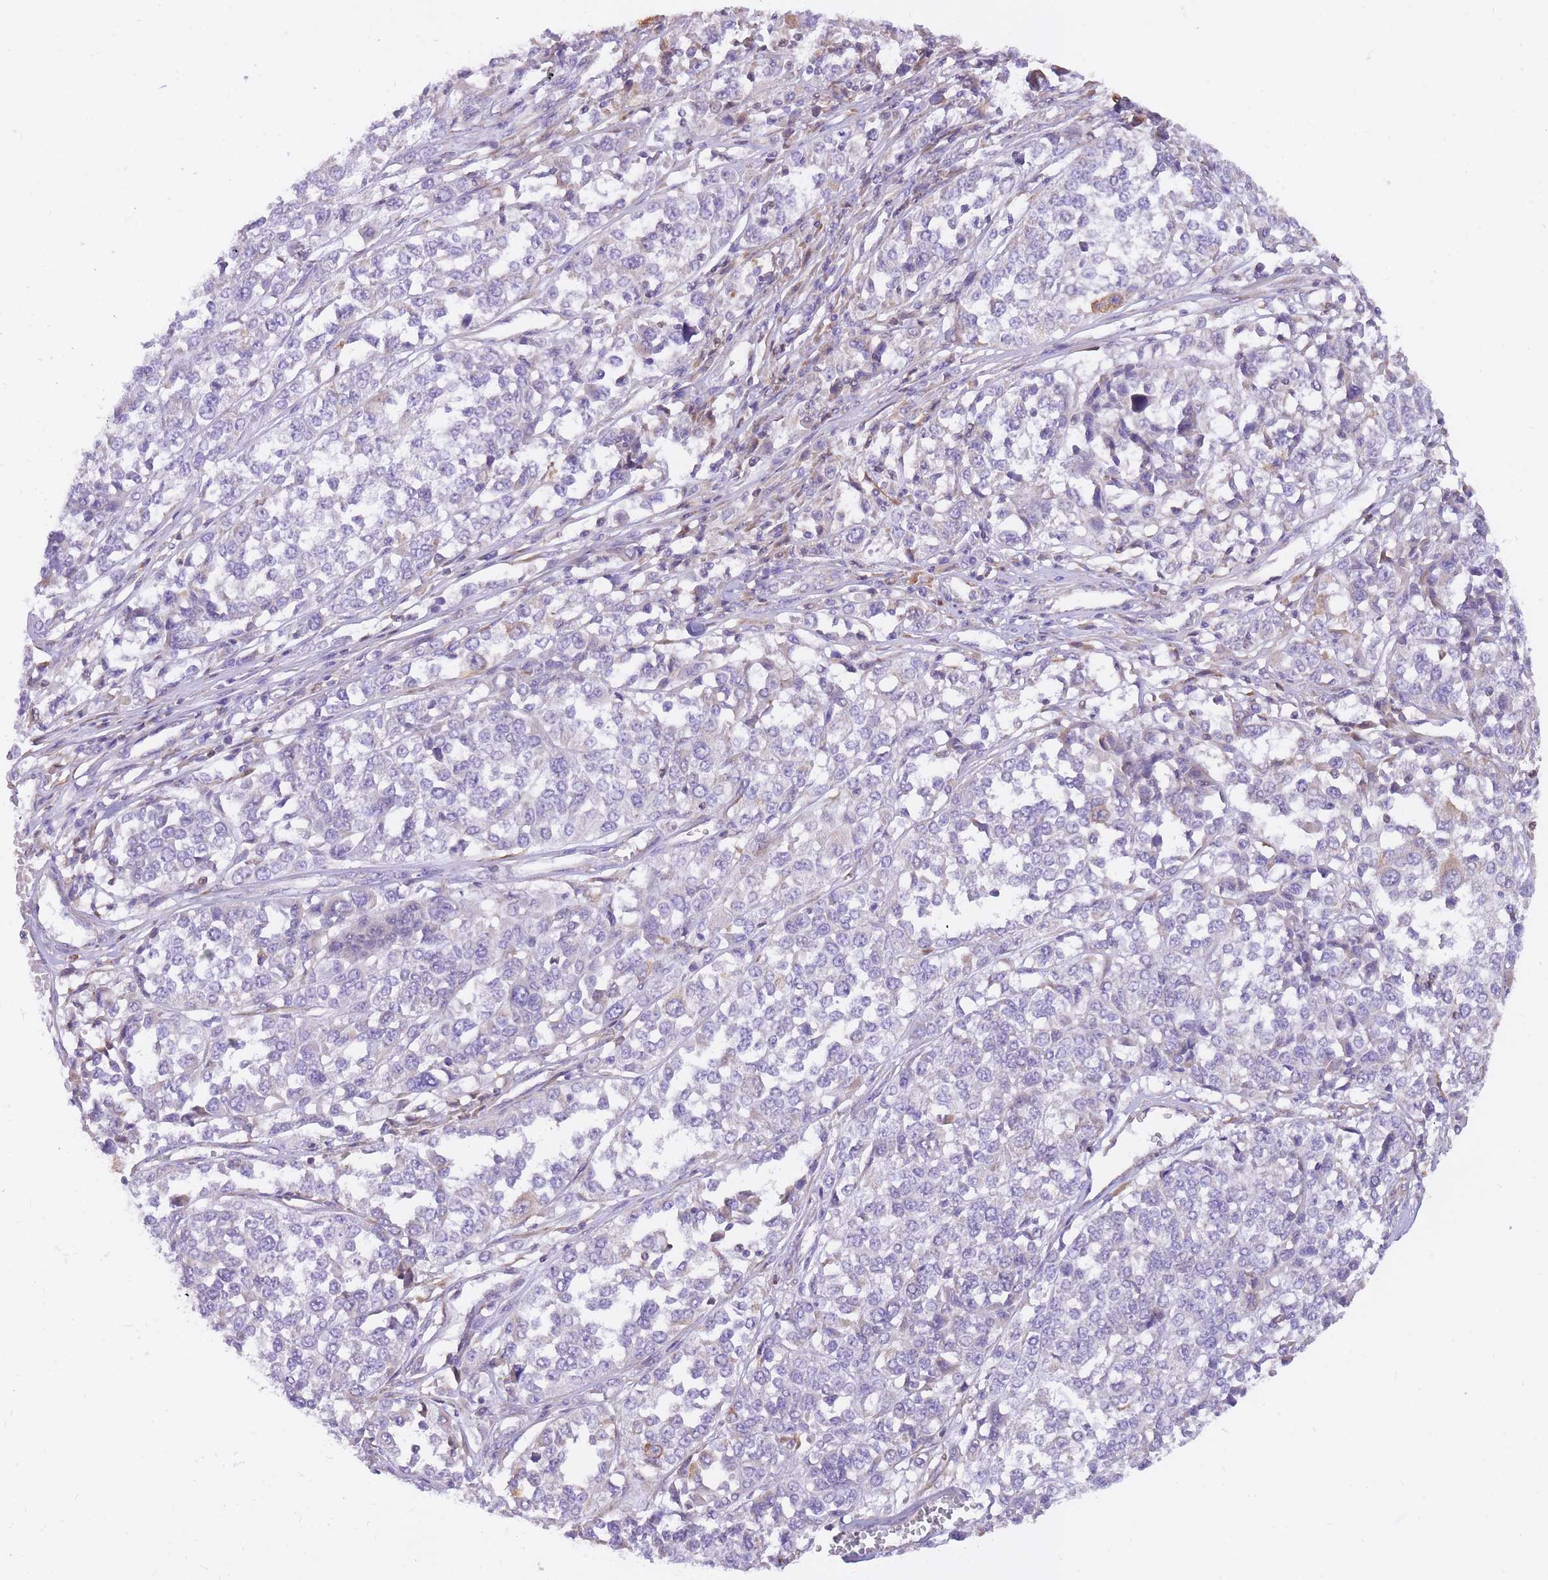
{"staining": {"intensity": "negative", "quantity": "none", "location": "none"}, "tissue": "melanoma", "cell_type": "Tumor cells", "image_type": "cancer", "snomed": [{"axis": "morphology", "description": "Malignant melanoma, Metastatic site"}, {"axis": "topography", "description": "Lymph node"}], "caption": "Tumor cells are negative for brown protein staining in malignant melanoma (metastatic site).", "gene": "TOPAZ1", "patient": {"sex": "male", "age": 44}}